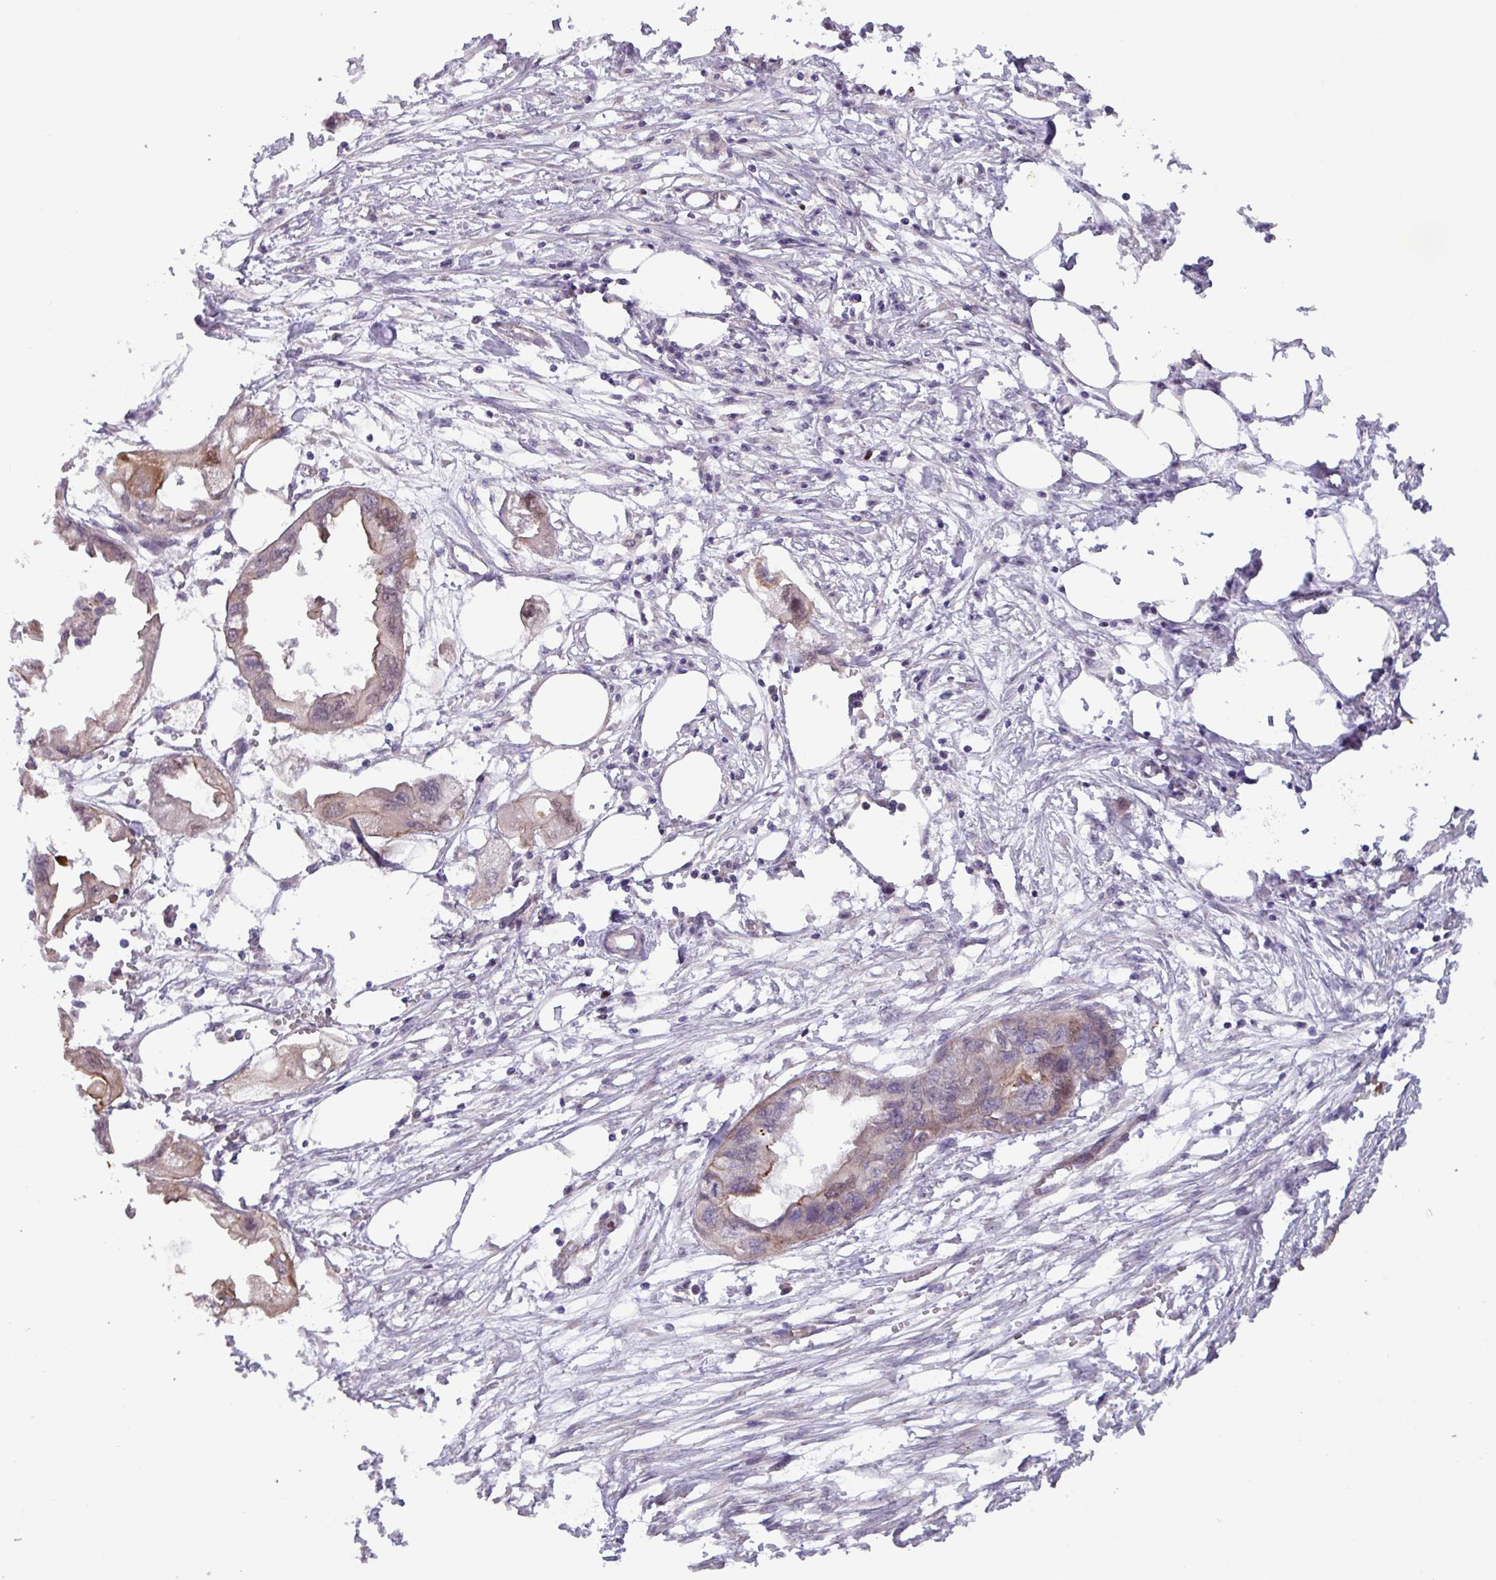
{"staining": {"intensity": "weak", "quantity": "<25%", "location": "cytoplasmic/membranous"}, "tissue": "endometrial cancer", "cell_type": "Tumor cells", "image_type": "cancer", "snomed": [{"axis": "morphology", "description": "Adenocarcinoma, NOS"}, {"axis": "morphology", "description": "Adenocarcinoma, metastatic, NOS"}, {"axis": "topography", "description": "Adipose tissue"}, {"axis": "topography", "description": "Endometrium"}], "caption": "Human metastatic adenocarcinoma (endometrial) stained for a protein using immunohistochemistry (IHC) reveals no expression in tumor cells.", "gene": "CNTRL", "patient": {"sex": "female", "age": 67}}